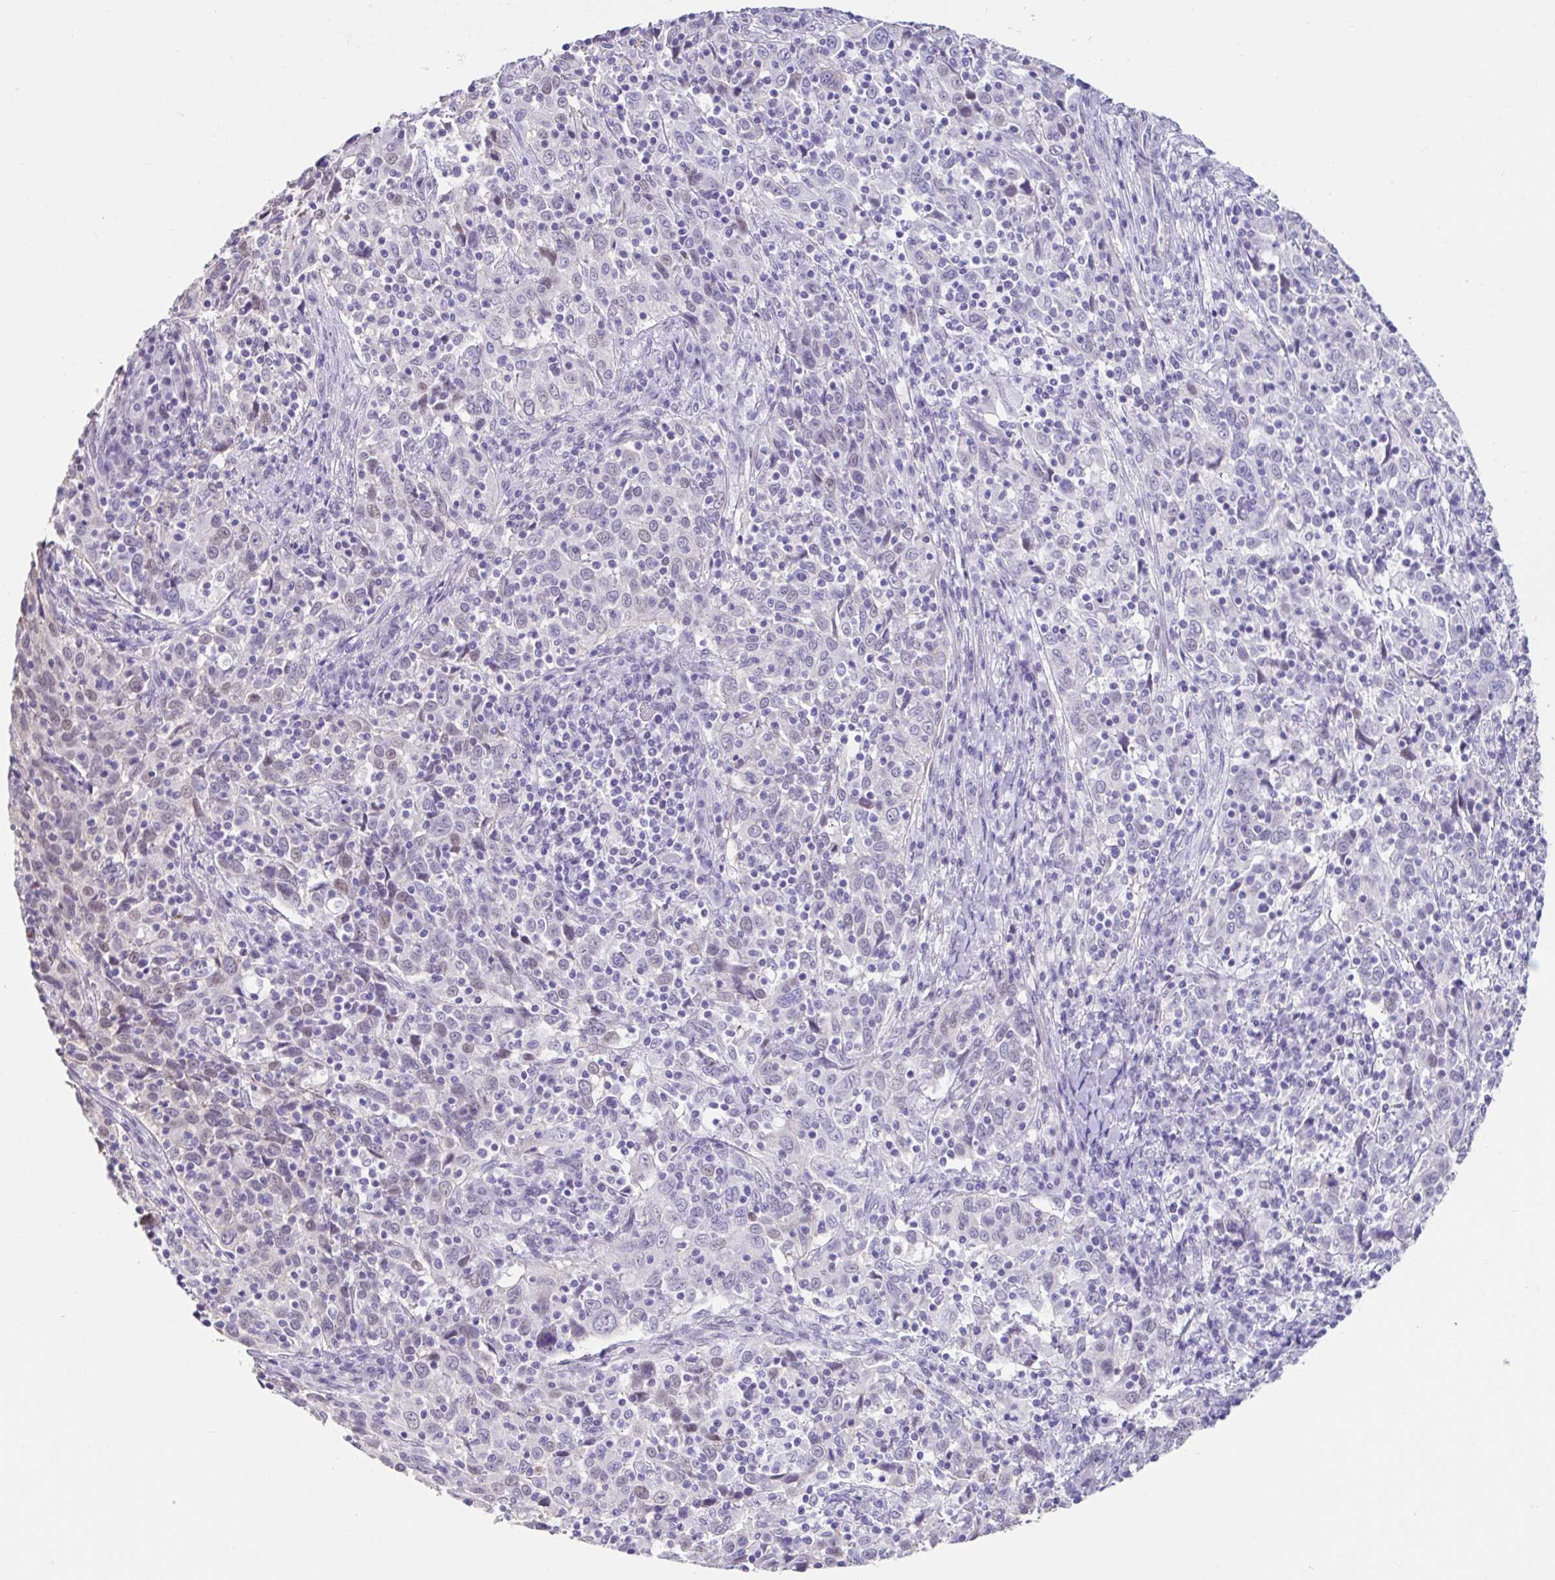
{"staining": {"intensity": "negative", "quantity": "none", "location": "none"}, "tissue": "cervical cancer", "cell_type": "Tumor cells", "image_type": "cancer", "snomed": [{"axis": "morphology", "description": "Squamous cell carcinoma, NOS"}, {"axis": "topography", "description": "Cervix"}], "caption": "Immunohistochemical staining of human cervical cancer (squamous cell carcinoma) exhibits no significant expression in tumor cells.", "gene": "DCAF17", "patient": {"sex": "female", "age": 46}}